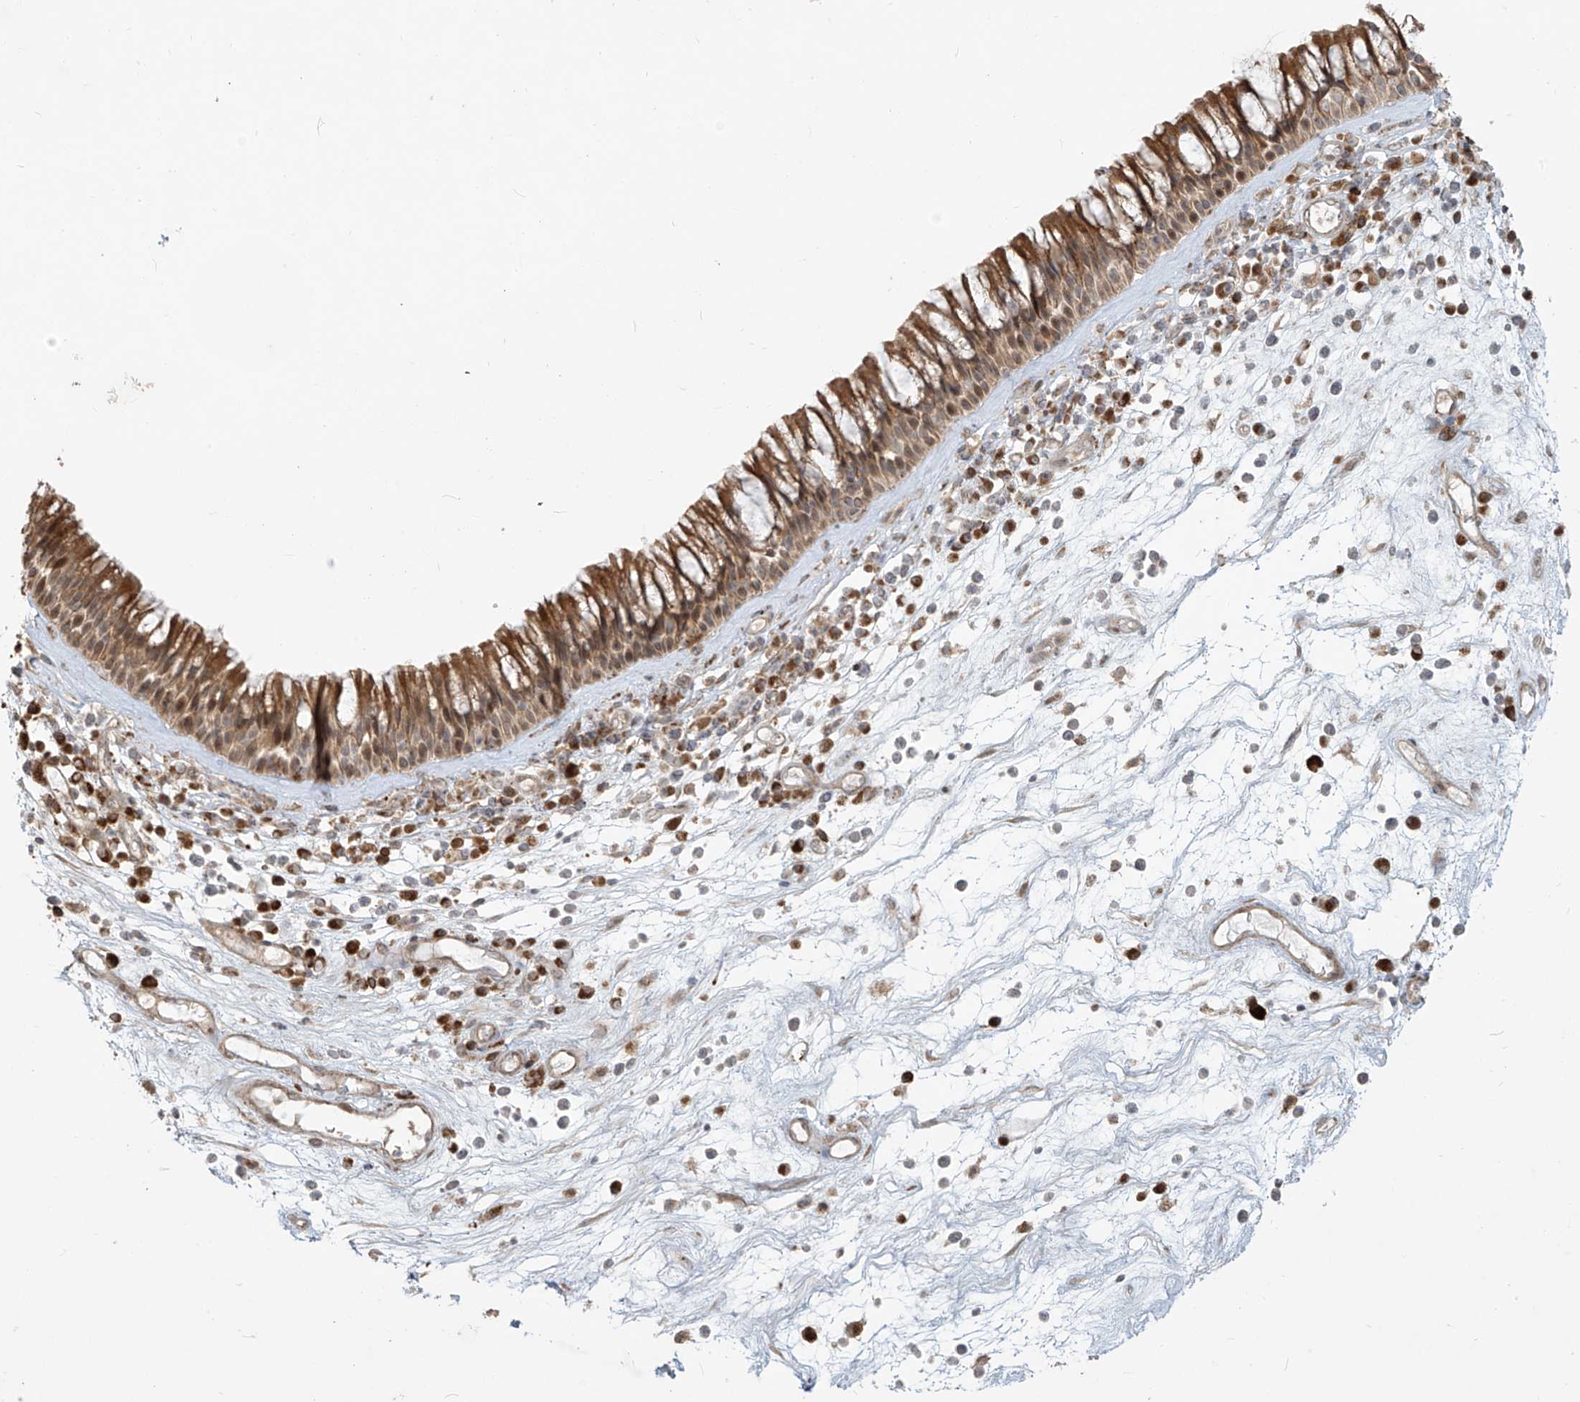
{"staining": {"intensity": "strong", "quantity": ">75%", "location": "cytoplasmic/membranous,nuclear"}, "tissue": "nasopharynx", "cell_type": "Respiratory epithelial cells", "image_type": "normal", "snomed": [{"axis": "morphology", "description": "Normal tissue, NOS"}, {"axis": "morphology", "description": "Inflammation, NOS"}, {"axis": "morphology", "description": "Malignant melanoma, Metastatic site"}, {"axis": "topography", "description": "Nasopharynx"}], "caption": "Immunohistochemistry (IHC) photomicrograph of normal nasopharynx stained for a protein (brown), which reveals high levels of strong cytoplasmic/membranous,nuclear expression in approximately >75% of respiratory epithelial cells.", "gene": "PLEKHM3", "patient": {"sex": "male", "age": 70}}